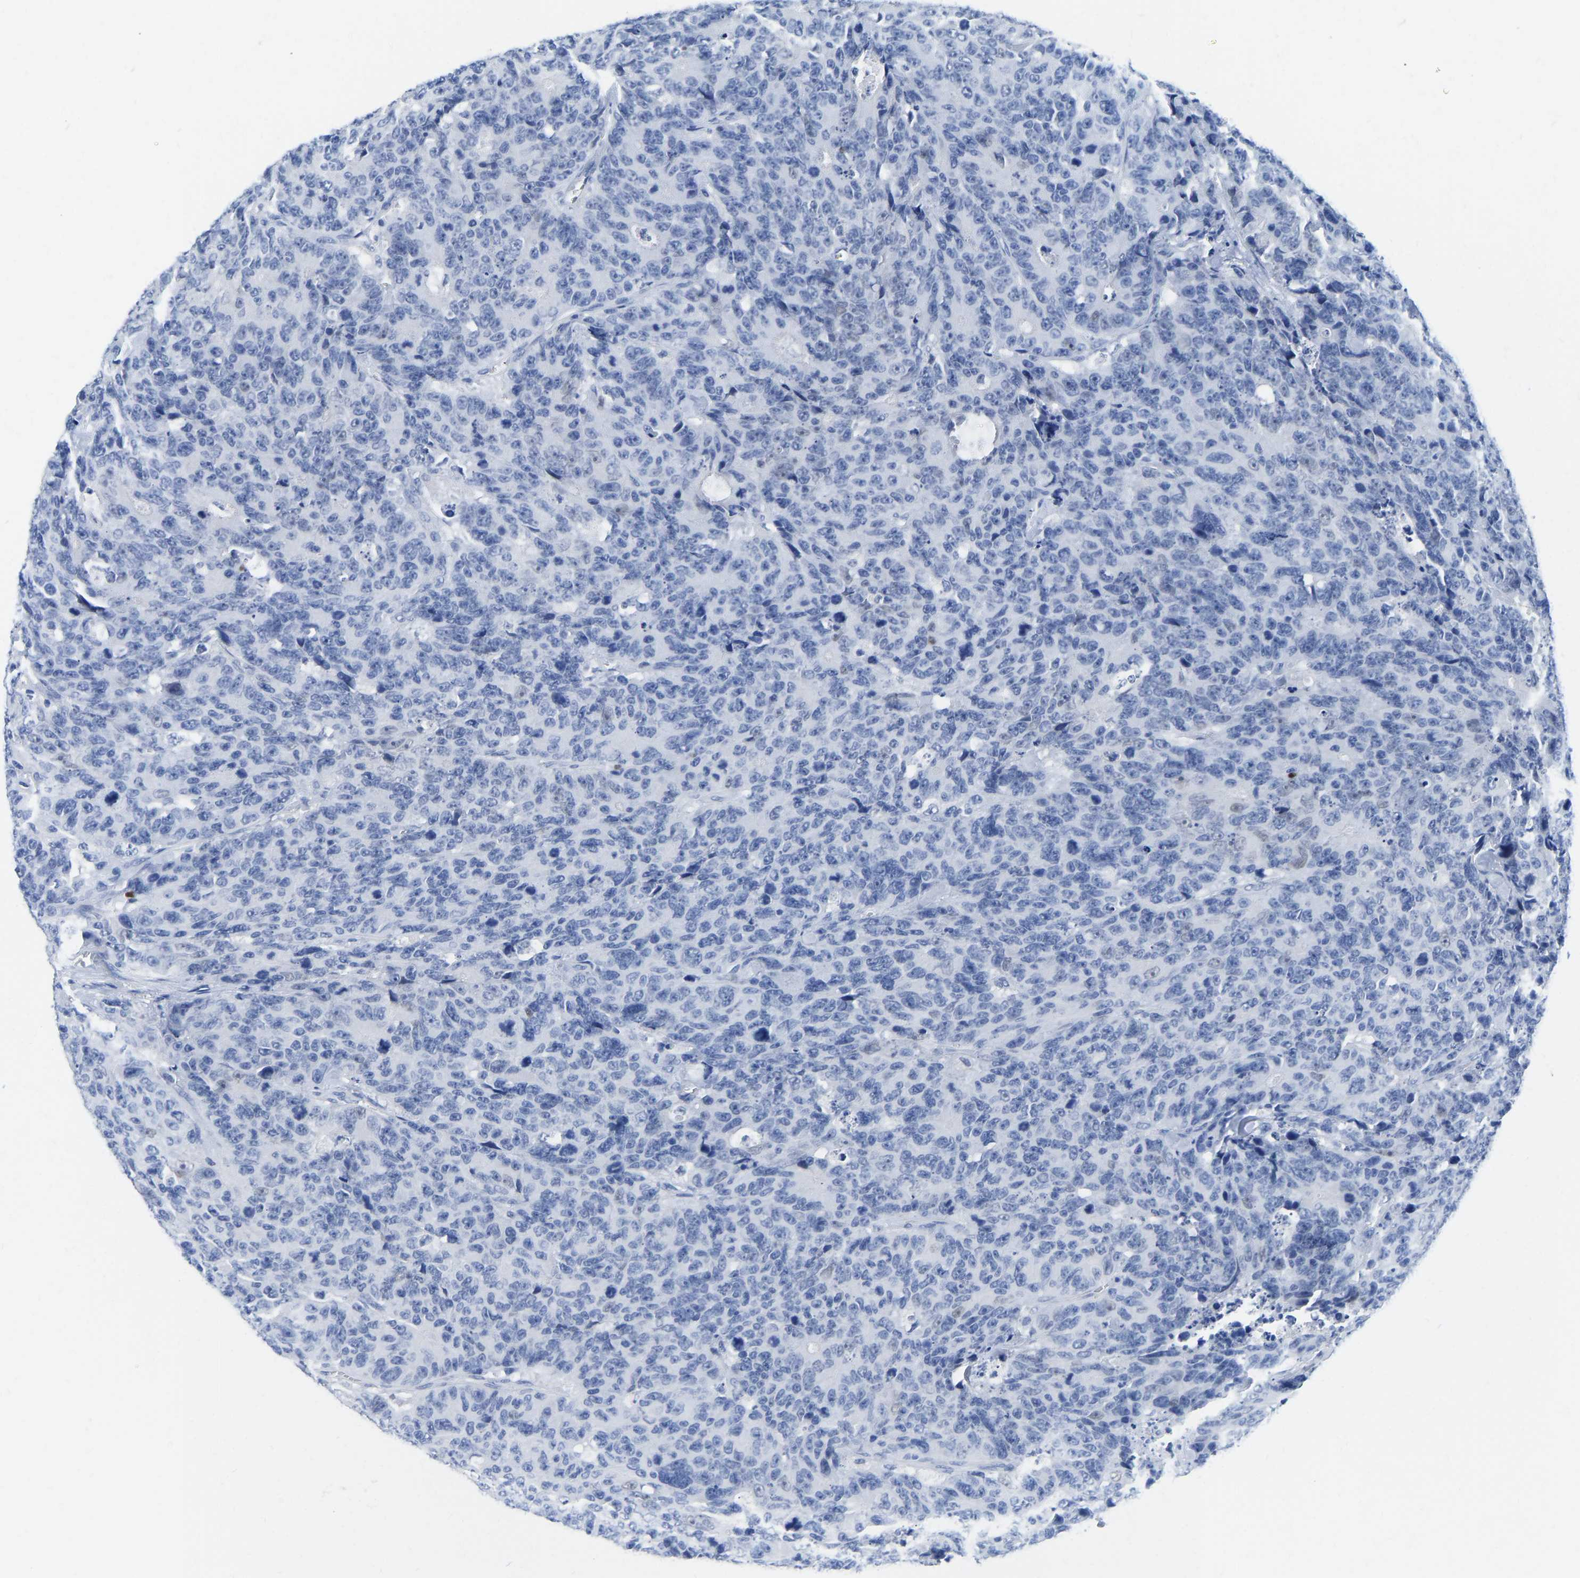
{"staining": {"intensity": "negative", "quantity": "none", "location": "none"}, "tissue": "colorectal cancer", "cell_type": "Tumor cells", "image_type": "cancer", "snomed": [{"axis": "morphology", "description": "Adenocarcinoma, NOS"}, {"axis": "topography", "description": "Colon"}], "caption": "High magnification brightfield microscopy of colorectal cancer stained with DAB (brown) and counterstained with hematoxylin (blue): tumor cells show no significant positivity. (Immunohistochemistry (ihc), brightfield microscopy, high magnification).", "gene": "TCF7", "patient": {"sex": "female", "age": 86}}